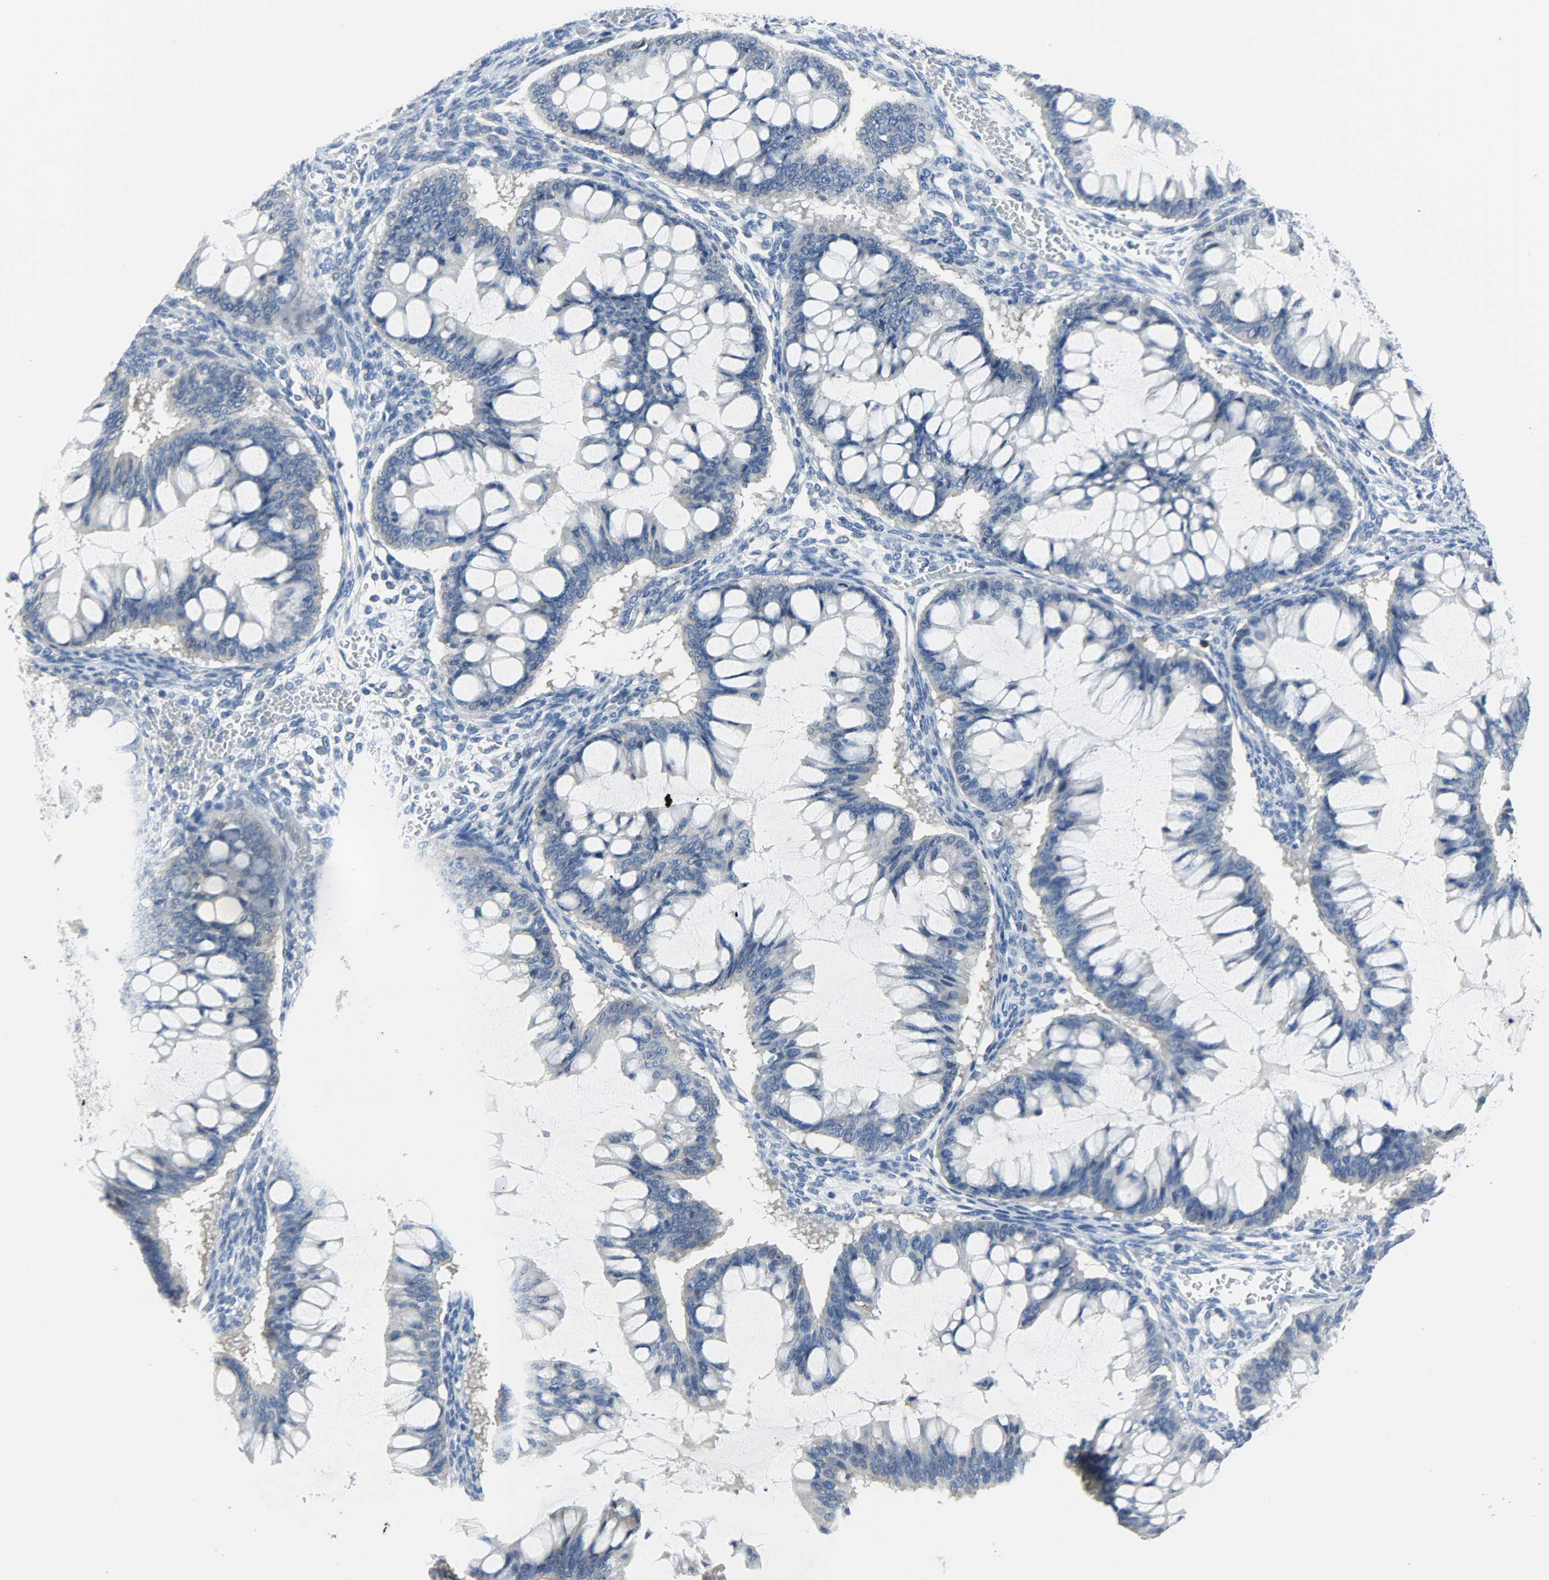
{"staining": {"intensity": "negative", "quantity": "none", "location": "none"}, "tissue": "ovarian cancer", "cell_type": "Tumor cells", "image_type": "cancer", "snomed": [{"axis": "morphology", "description": "Cystadenocarcinoma, mucinous, NOS"}, {"axis": "topography", "description": "Ovary"}], "caption": "The micrograph displays no staining of tumor cells in ovarian cancer (mucinous cystadenocarcinoma).", "gene": "CEBPE", "patient": {"sex": "female", "age": 73}}